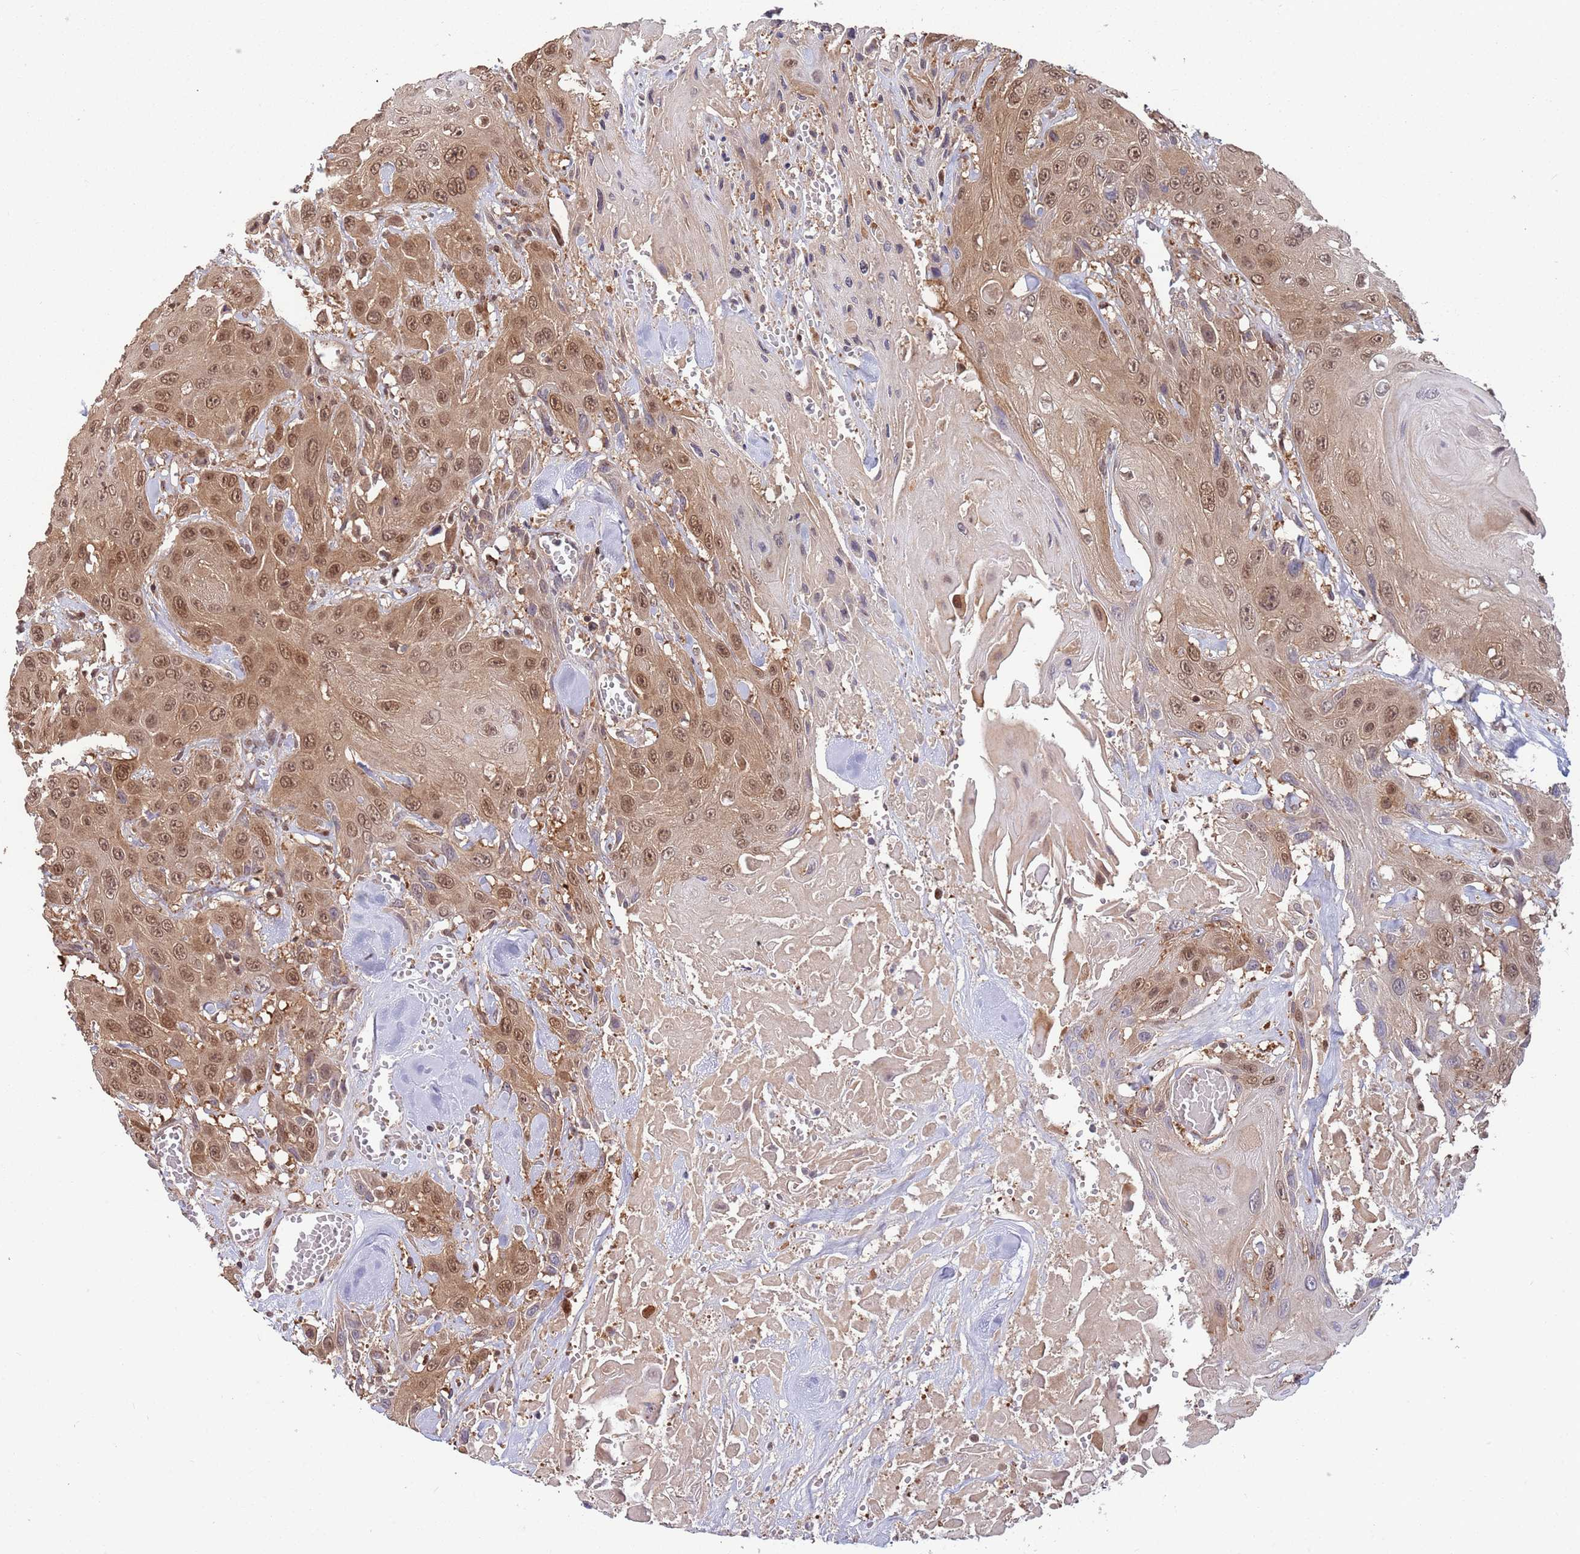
{"staining": {"intensity": "moderate", "quantity": ">75%", "location": "cytoplasmic/membranous,nuclear"}, "tissue": "head and neck cancer", "cell_type": "Tumor cells", "image_type": "cancer", "snomed": [{"axis": "morphology", "description": "Squamous cell carcinoma, NOS"}, {"axis": "topography", "description": "Head-Neck"}], "caption": "A brown stain labels moderate cytoplasmic/membranous and nuclear positivity of a protein in squamous cell carcinoma (head and neck) tumor cells.", "gene": "SALL1", "patient": {"sex": "male", "age": 81}}